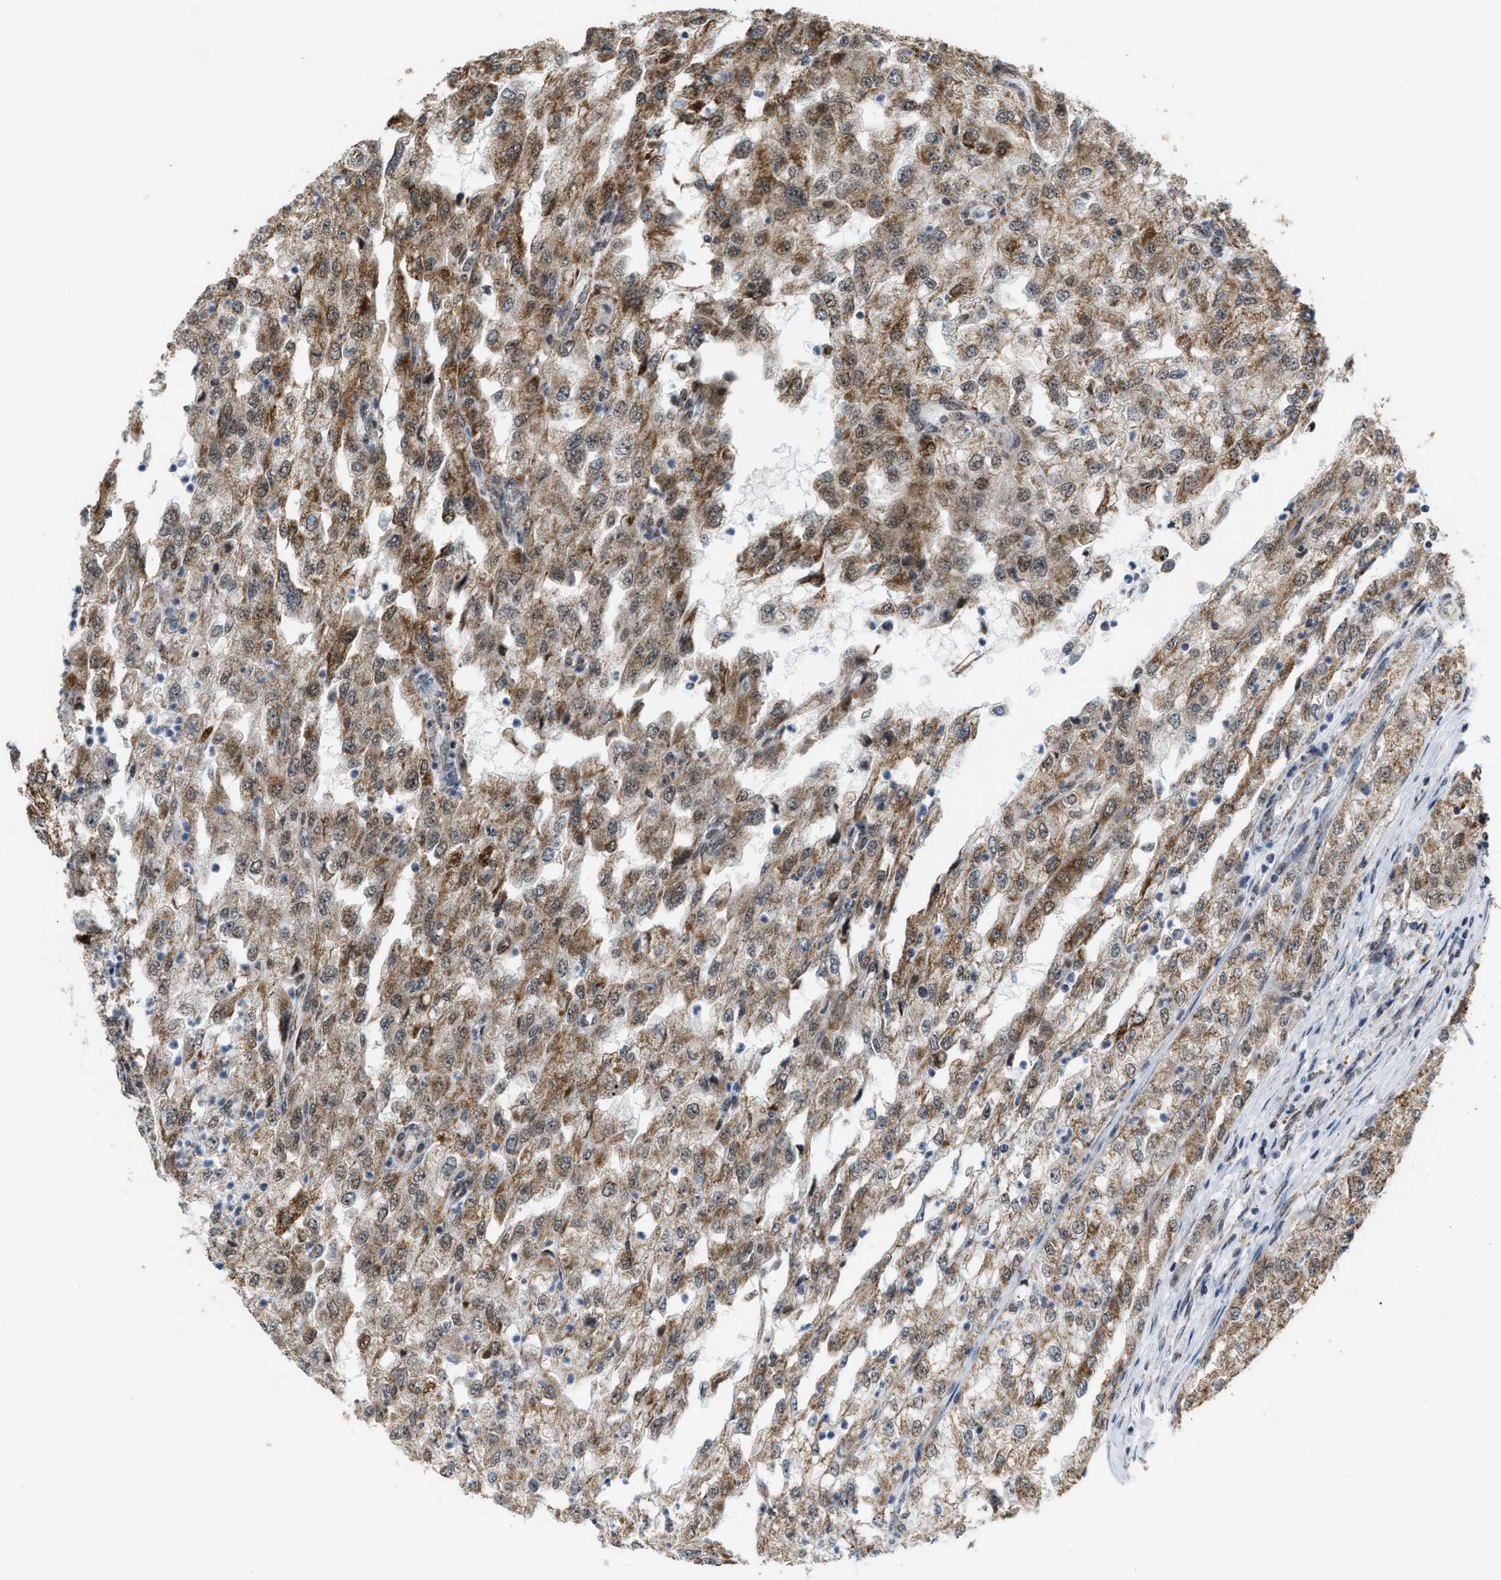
{"staining": {"intensity": "moderate", "quantity": ">75%", "location": "cytoplasmic/membranous"}, "tissue": "renal cancer", "cell_type": "Tumor cells", "image_type": "cancer", "snomed": [{"axis": "morphology", "description": "Adenocarcinoma, NOS"}, {"axis": "topography", "description": "Kidney"}], "caption": "Immunohistochemistry (IHC) (DAB) staining of human renal cancer (adenocarcinoma) demonstrates moderate cytoplasmic/membranous protein expression in about >75% of tumor cells.", "gene": "HIBADH", "patient": {"sex": "female", "age": 54}}